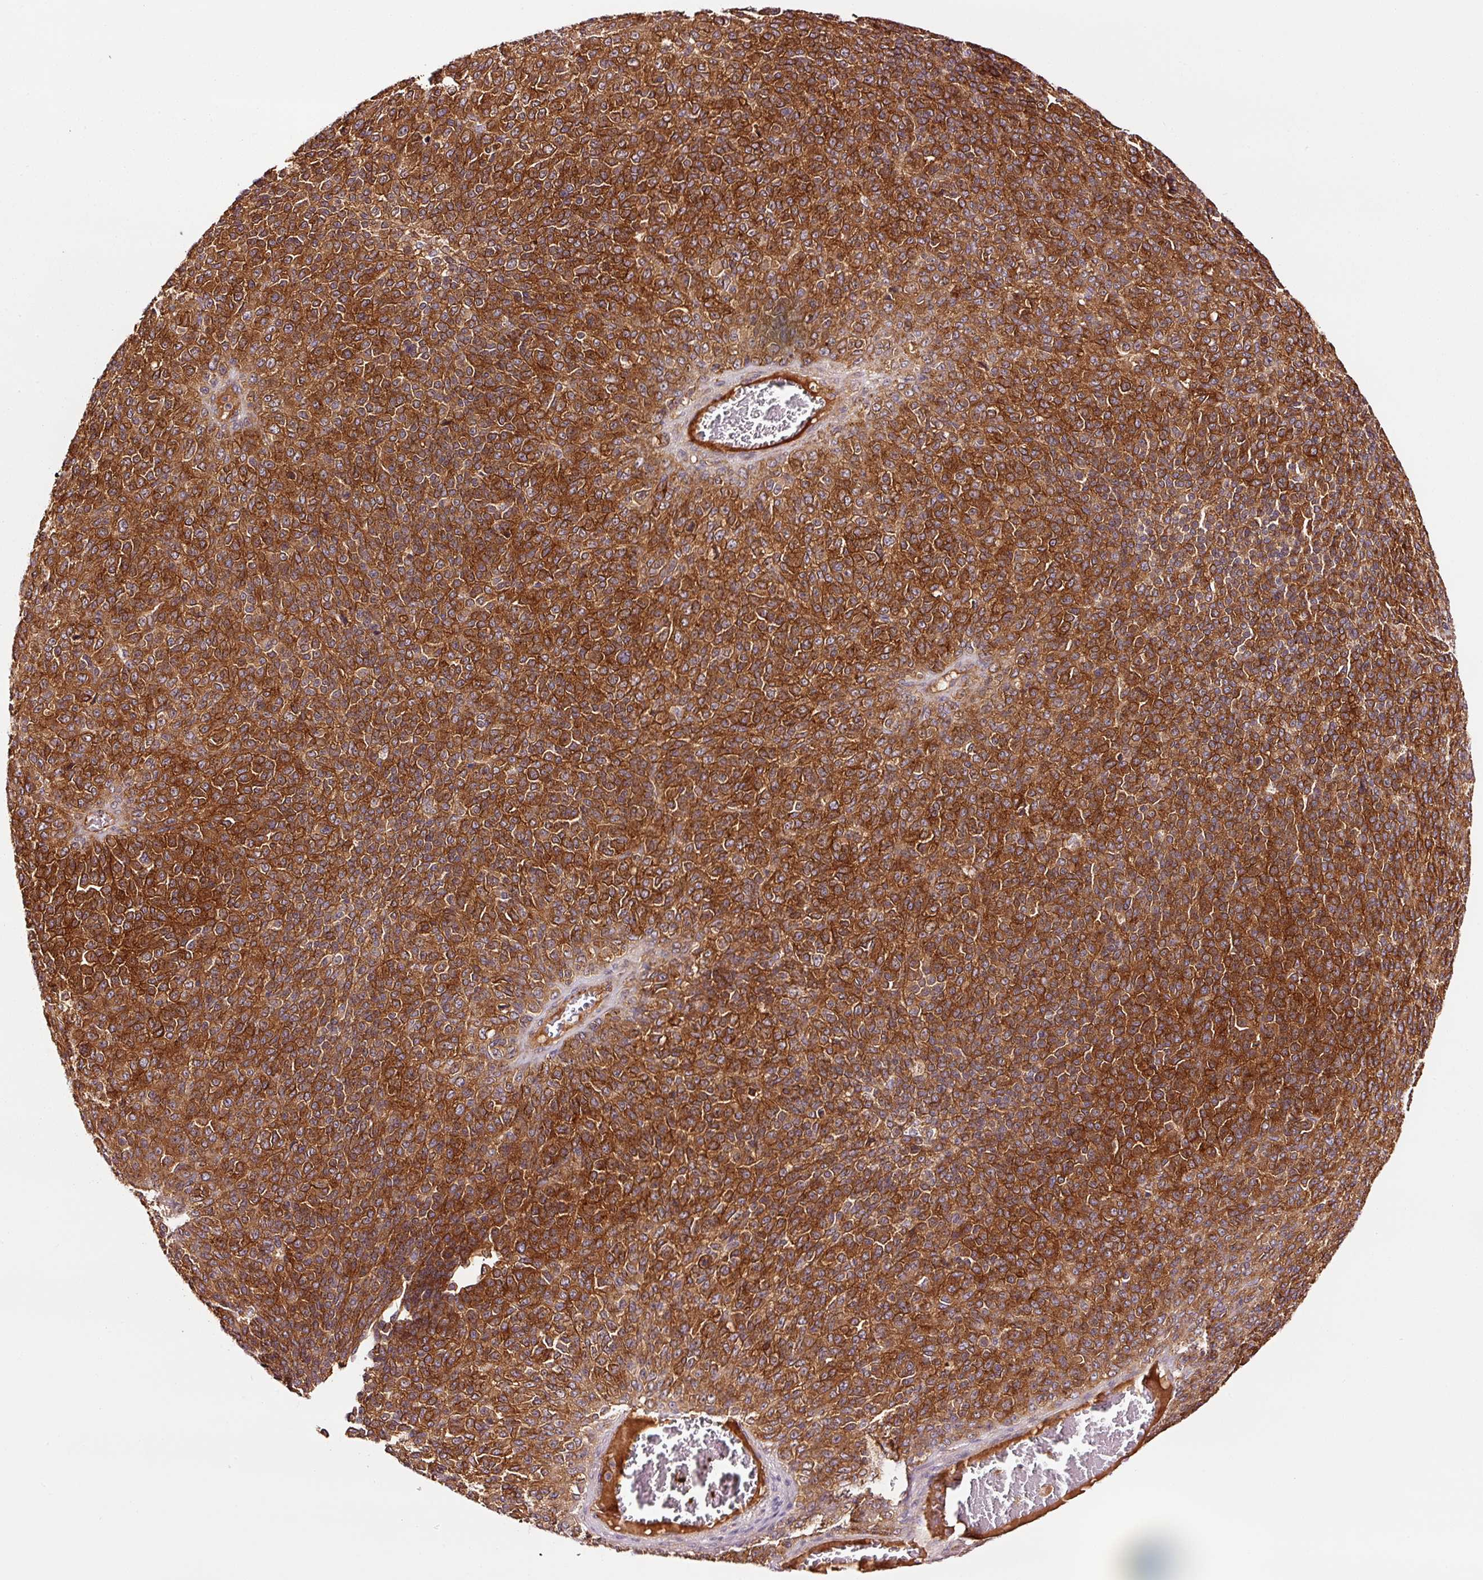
{"staining": {"intensity": "strong", "quantity": ">75%", "location": "cytoplasmic/membranous"}, "tissue": "melanoma", "cell_type": "Tumor cells", "image_type": "cancer", "snomed": [{"axis": "morphology", "description": "Malignant melanoma, Metastatic site"}, {"axis": "topography", "description": "Brain"}], "caption": "The immunohistochemical stain highlights strong cytoplasmic/membranous expression in tumor cells of melanoma tissue.", "gene": "METAP1", "patient": {"sex": "female", "age": 56}}